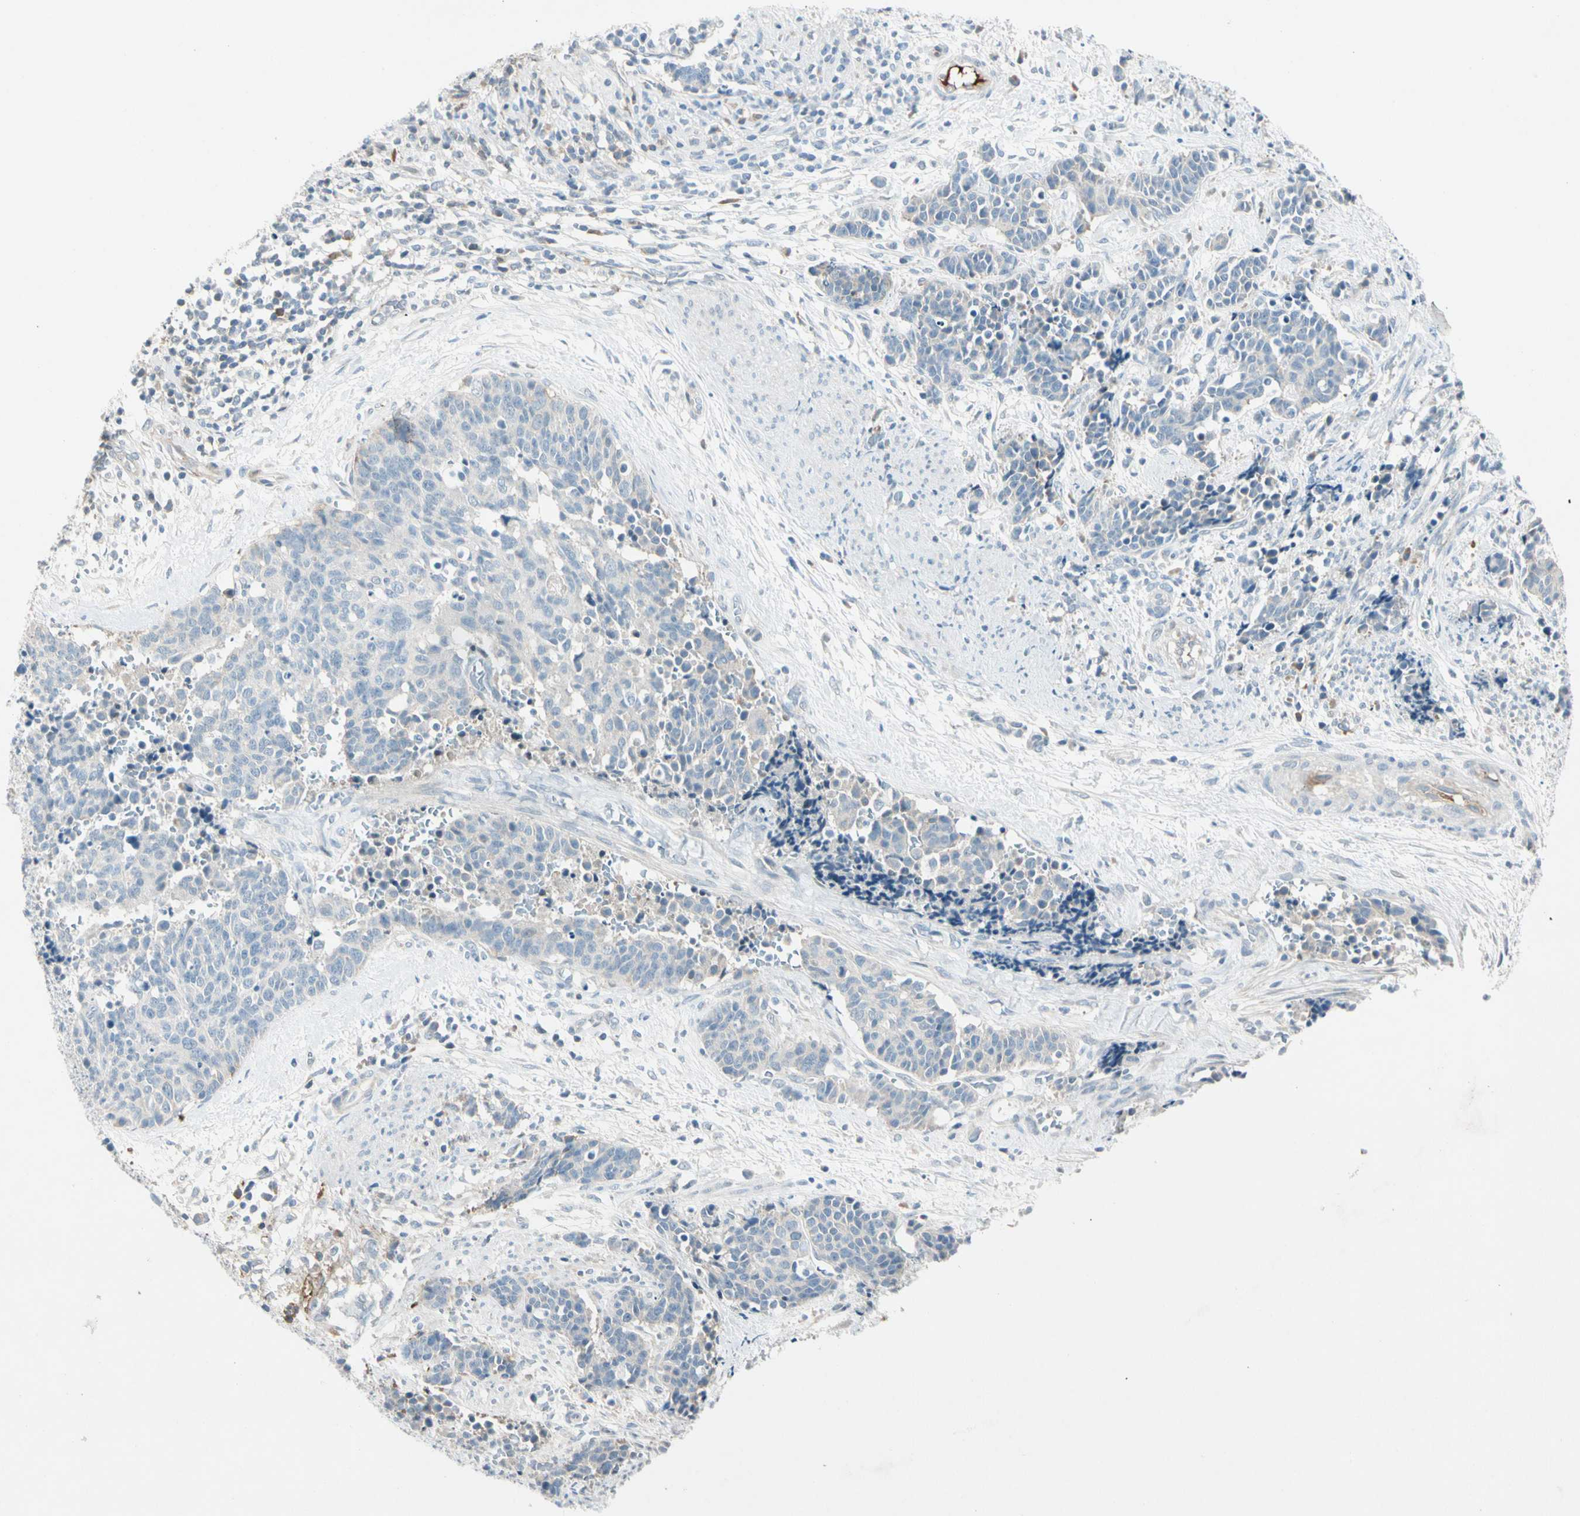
{"staining": {"intensity": "negative", "quantity": "none", "location": "none"}, "tissue": "cervical cancer", "cell_type": "Tumor cells", "image_type": "cancer", "snomed": [{"axis": "morphology", "description": "Squamous cell carcinoma, NOS"}, {"axis": "topography", "description": "Cervix"}], "caption": "Tumor cells are negative for brown protein staining in squamous cell carcinoma (cervical).", "gene": "SERPIND1", "patient": {"sex": "female", "age": 35}}